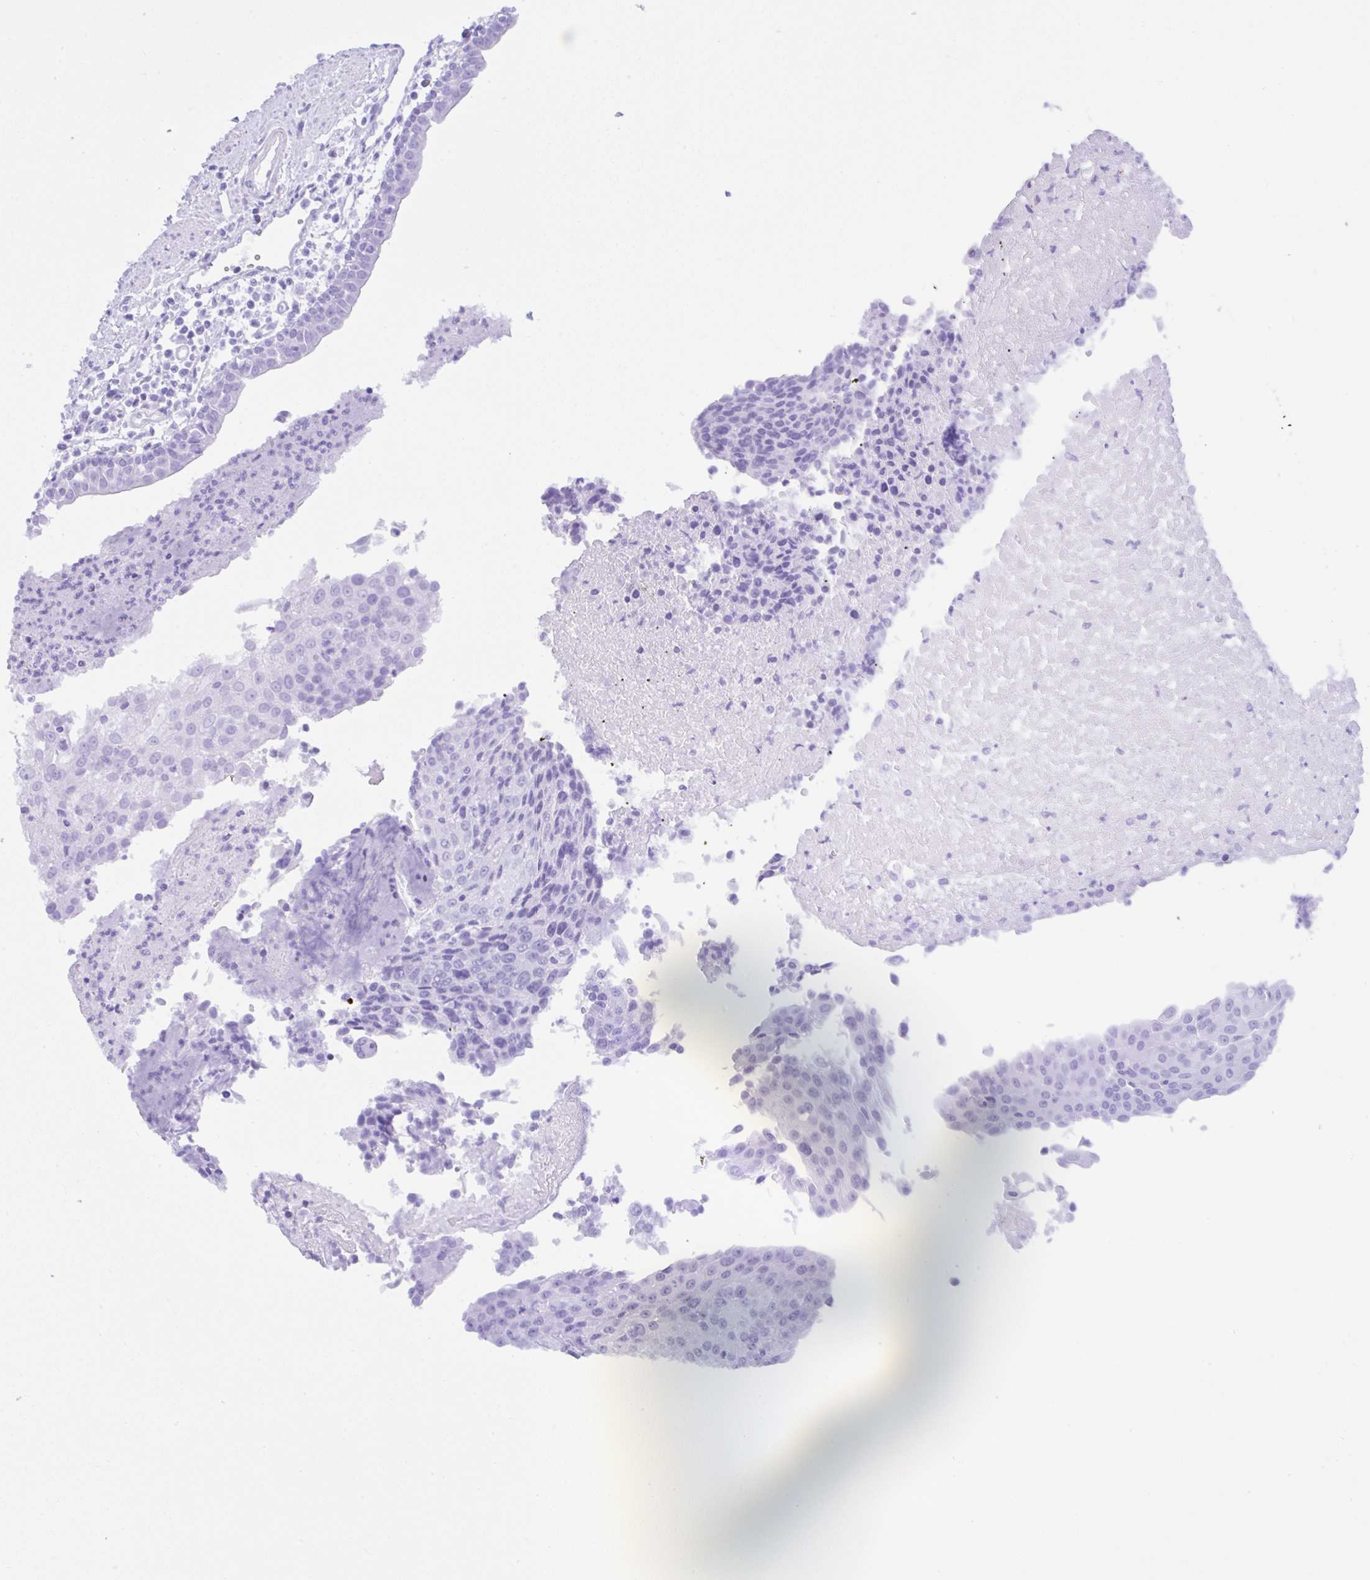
{"staining": {"intensity": "negative", "quantity": "none", "location": "none"}, "tissue": "urothelial cancer", "cell_type": "Tumor cells", "image_type": "cancer", "snomed": [{"axis": "morphology", "description": "Urothelial carcinoma, High grade"}, {"axis": "topography", "description": "Urinary bladder"}], "caption": "Immunohistochemistry (IHC) of human urothelial carcinoma (high-grade) demonstrates no positivity in tumor cells.", "gene": "CCDC12", "patient": {"sex": "female", "age": 85}}